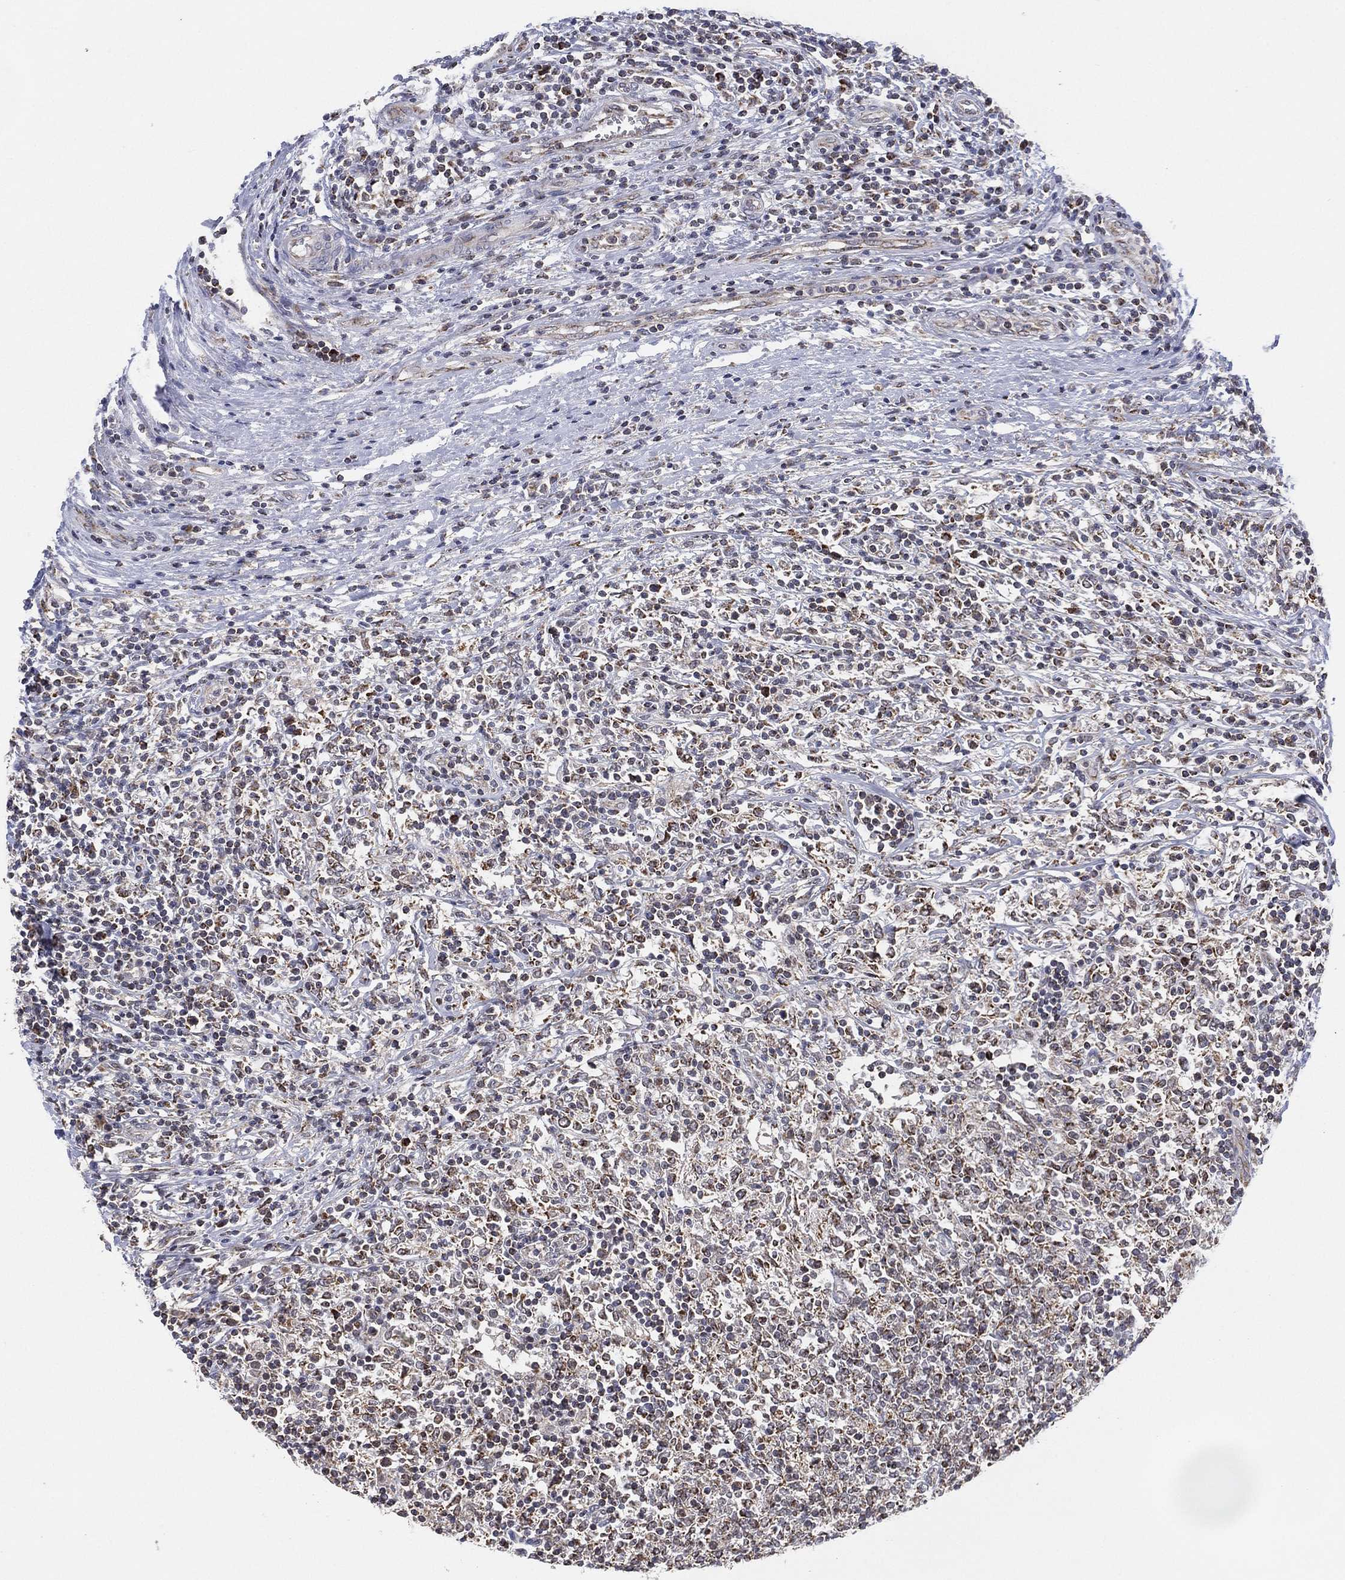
{"staining": {"intensity": "negative", "quantity": "none", "location": "none"}, "tissue": "lymphoma", "cell_type": "Tumor cells", "image_type": "cancer", "snomed": [{"axis": "morphology", "description": "Malignant lymphoma, non-Hodgkin's type, High grade"}, {"axis": "topography", "description": "Lymph node"}], "caption": "Immunohistochemistry of human malignant lymphoma, non-Hodgkin's type (high-grade) displays no positivity in tumor cells.", "gene": "PSMG4", "patient": {"sex": "female", "age": 84}}